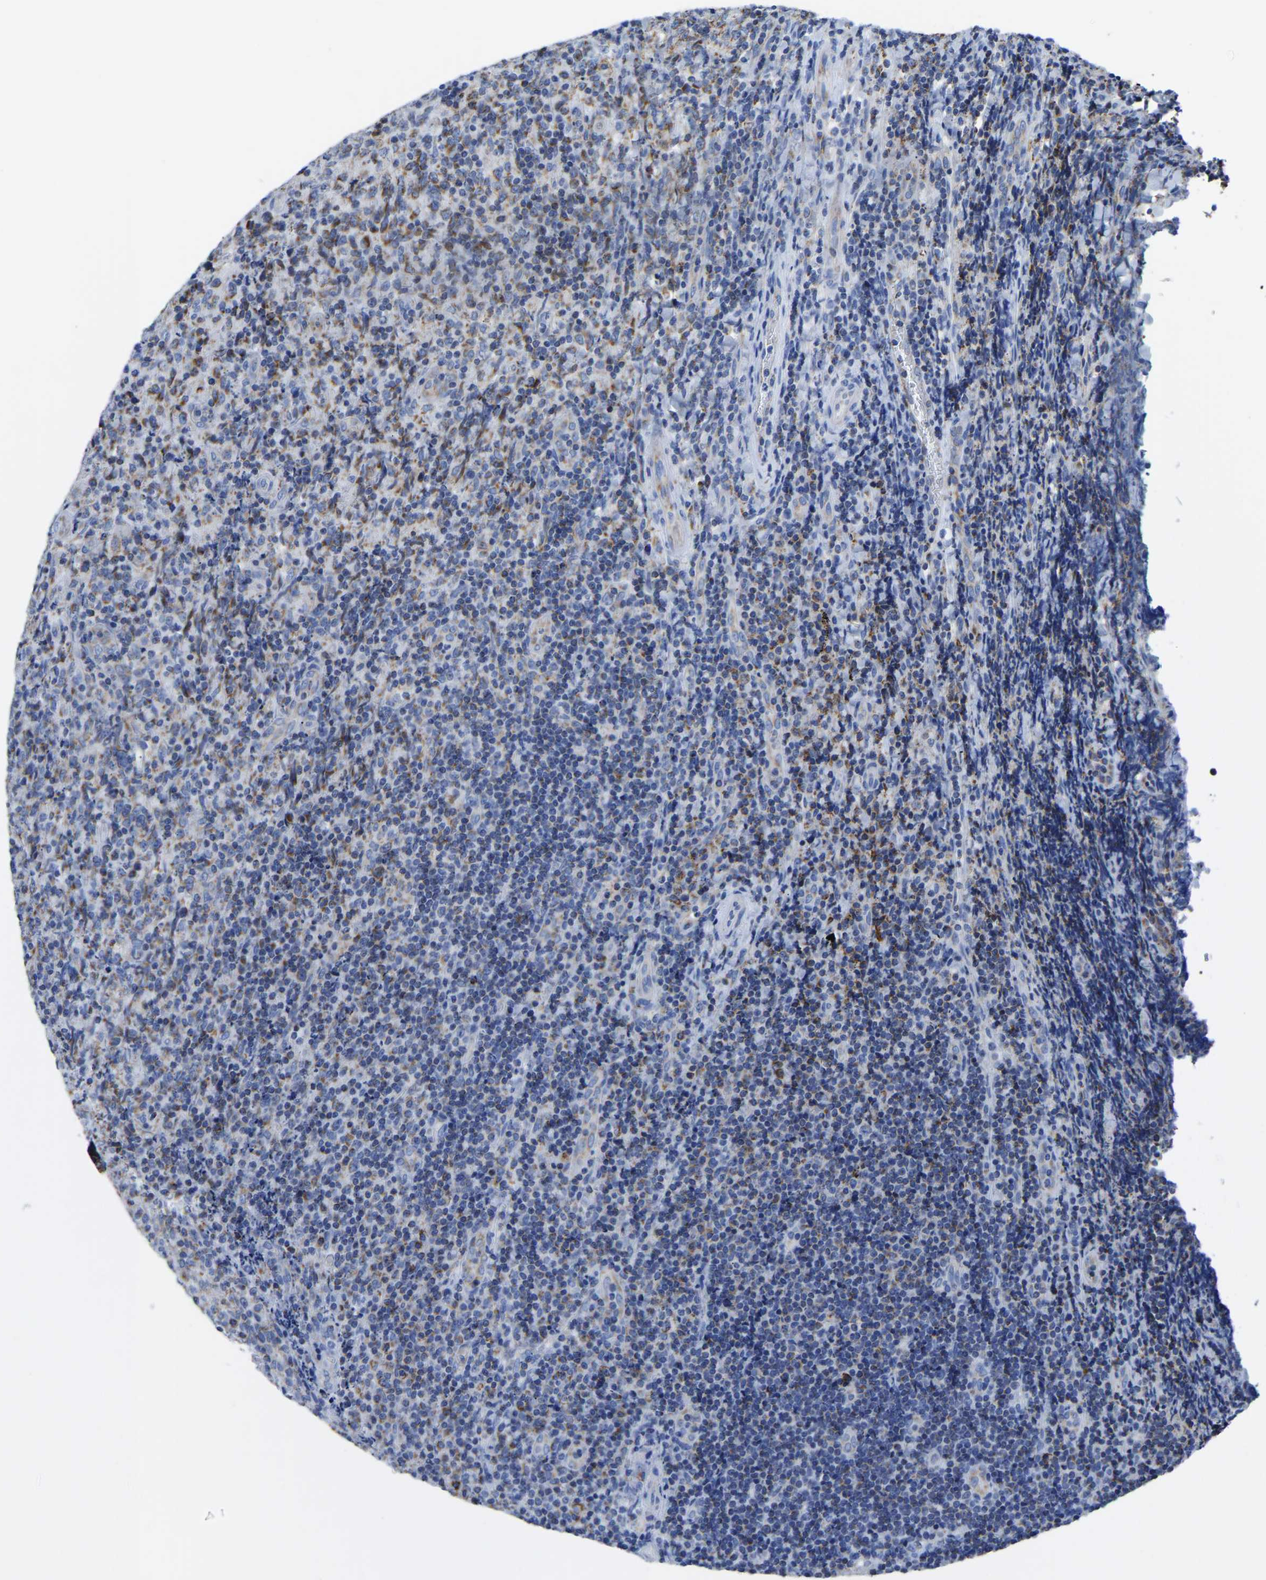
{"staining": {"intensity": "moderate", "quantity": "25%-75%", "location": "cytoplasmic/membranous"}, "tissue": "lymphoma", "cell_type": "Tumor cells", "image_type": "cancer", "snomed": [{"axis": "morphology", "description": "Malignant lymphoma, non-Hodgkin's type, High grade"}, {"axis": "topography", "description": "Tonsil"}], "caption": "Immunohistochemistry histopathology image of lymphoma stained for a protein (brown), which displays medium levels of moderate cytoplasmic/membranous staining in about 25%-75% of tumor cells.", "gene": "ETFA", "patient": {"sex": "female", "age": 36}}